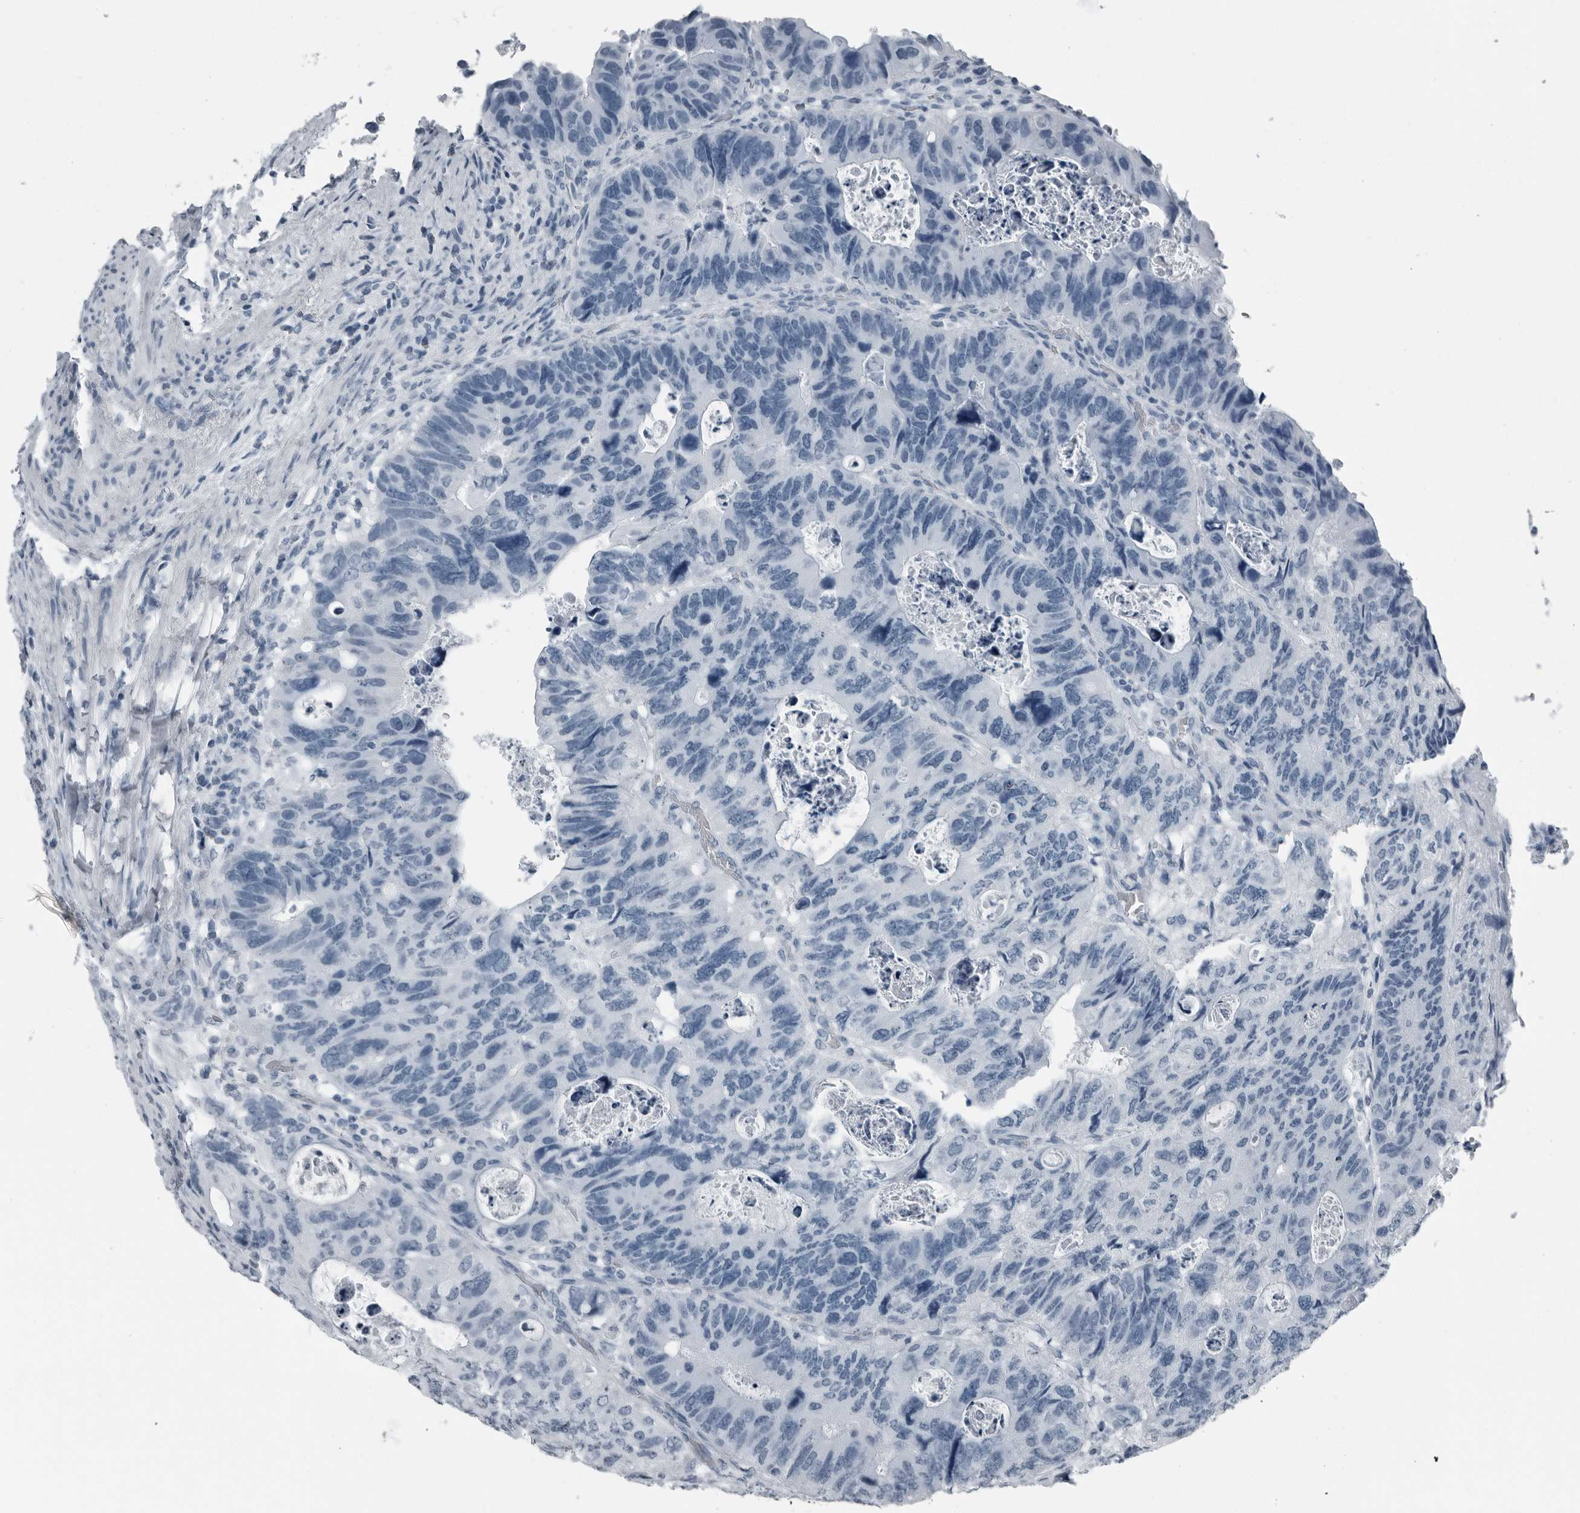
{"staining": {"intensity": "negative", "quantity": "none", "location": "none"}, "tissue": "colorectal cancer", "cell_type": "Tumor cells", "image_type": "cancer", "snomed": [{"axis": "morphology", "description": "Adenocarcinoma, NOS"}, {"axis": "topography", "description": "Rectum"}], "caption": "IHC image of colorectal adenocarcinoma stained for a protein (brown), which displays no positivity in tumor cells. (DAB IHC, high magnification).", "gene": "PRSS1", "patient": {"sex": "male", "age": 59}}